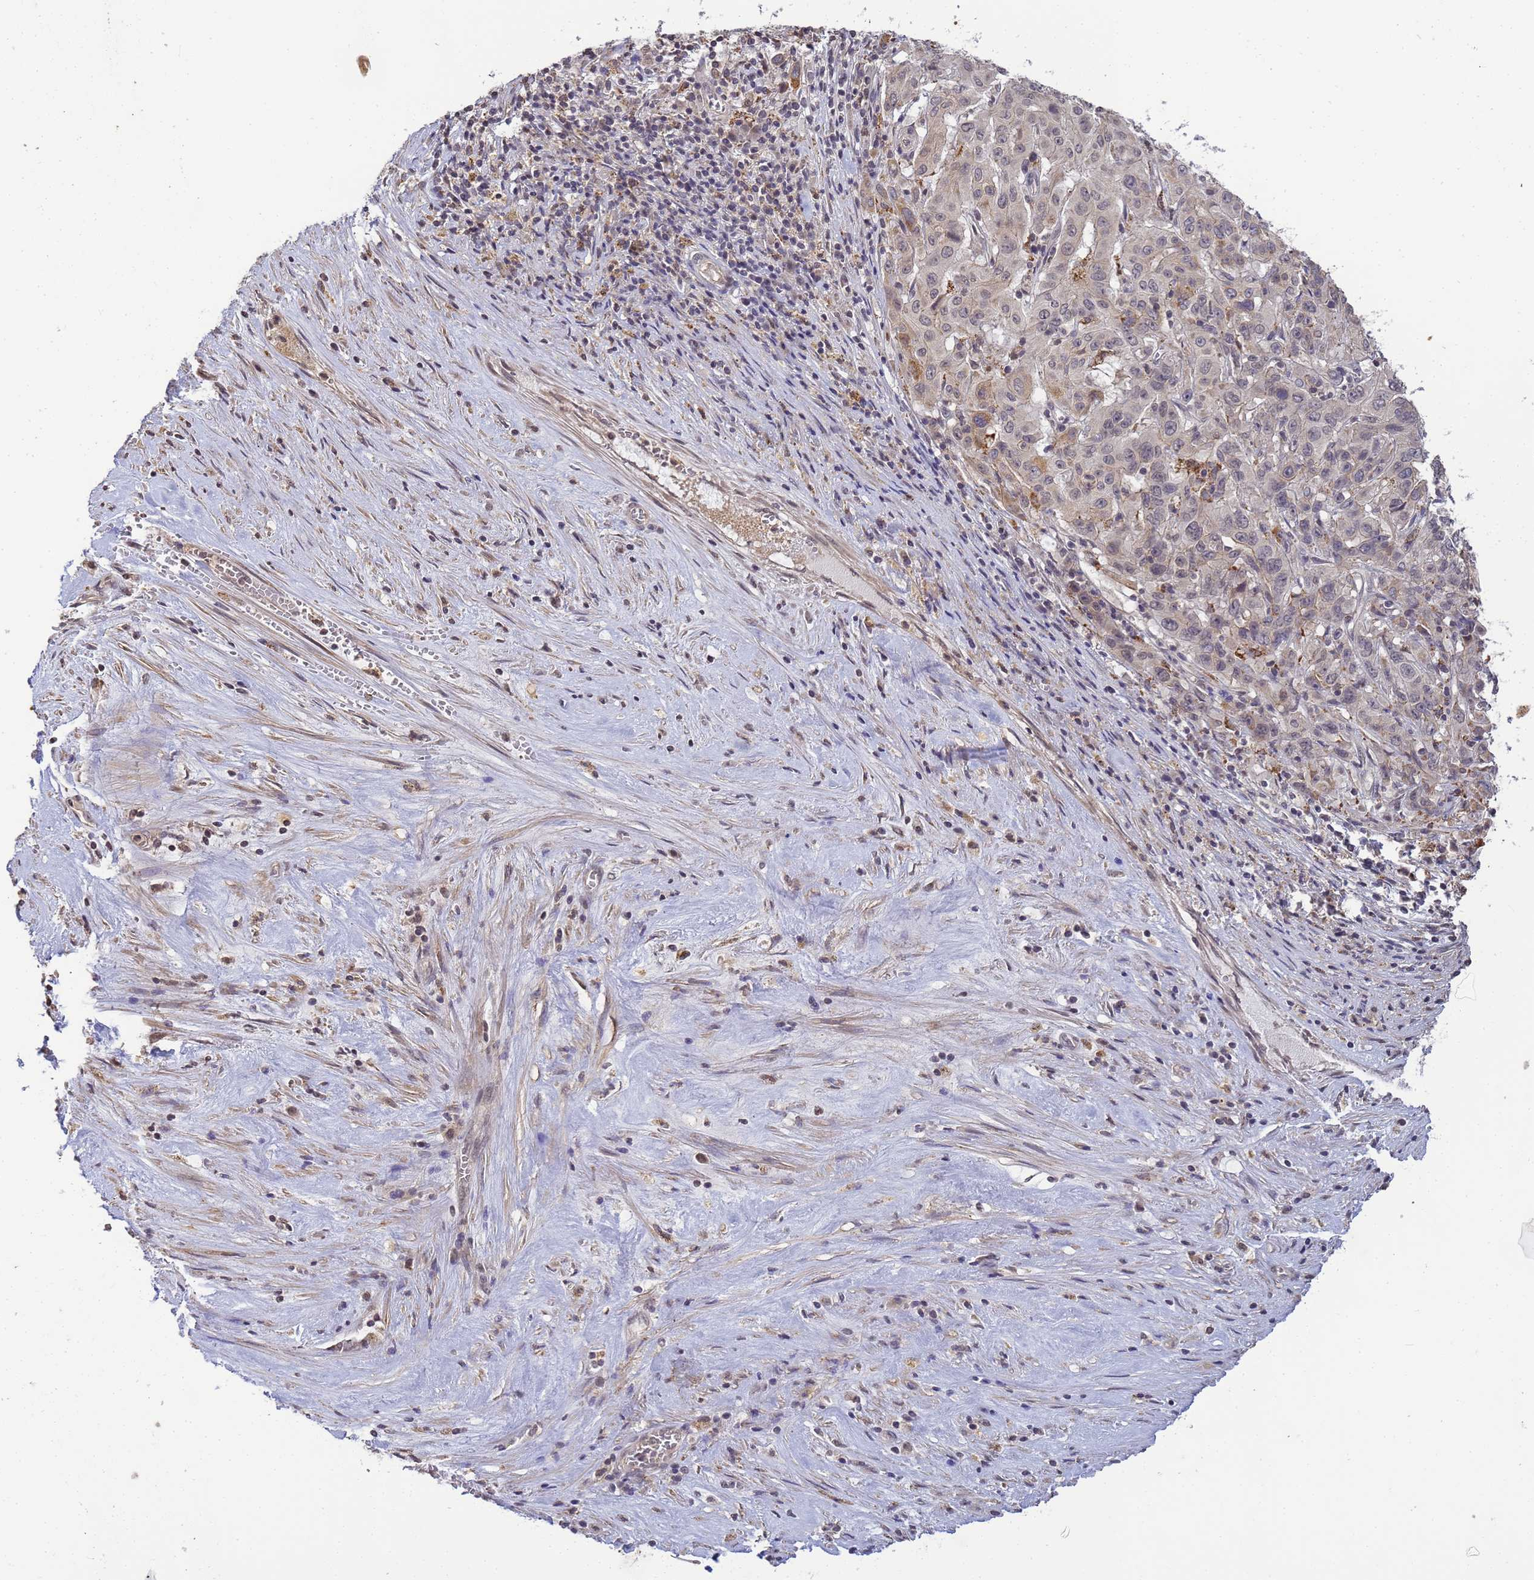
{"staining": {"intensity": "negative", "quantity": "none", "location": "none"}, "tissue": "pancreatic cancer", "cell_type": "Tumor cells", "image_type": "cancer", "snomed": [{"axis": "morphology", "description": "Adenocarcinoma, NOS"}, {"axis": "topography", "description": "Pancreas"}], "caption": "Immunohistochemistry histopathology image of neoplastic tissue: adenocarcinoma (pancreatic) stained with DAB demonstrates no significant protein positivity in tumor cells.", "gene": "MYL7", "patient": {"sex": "male", "age": 63}}